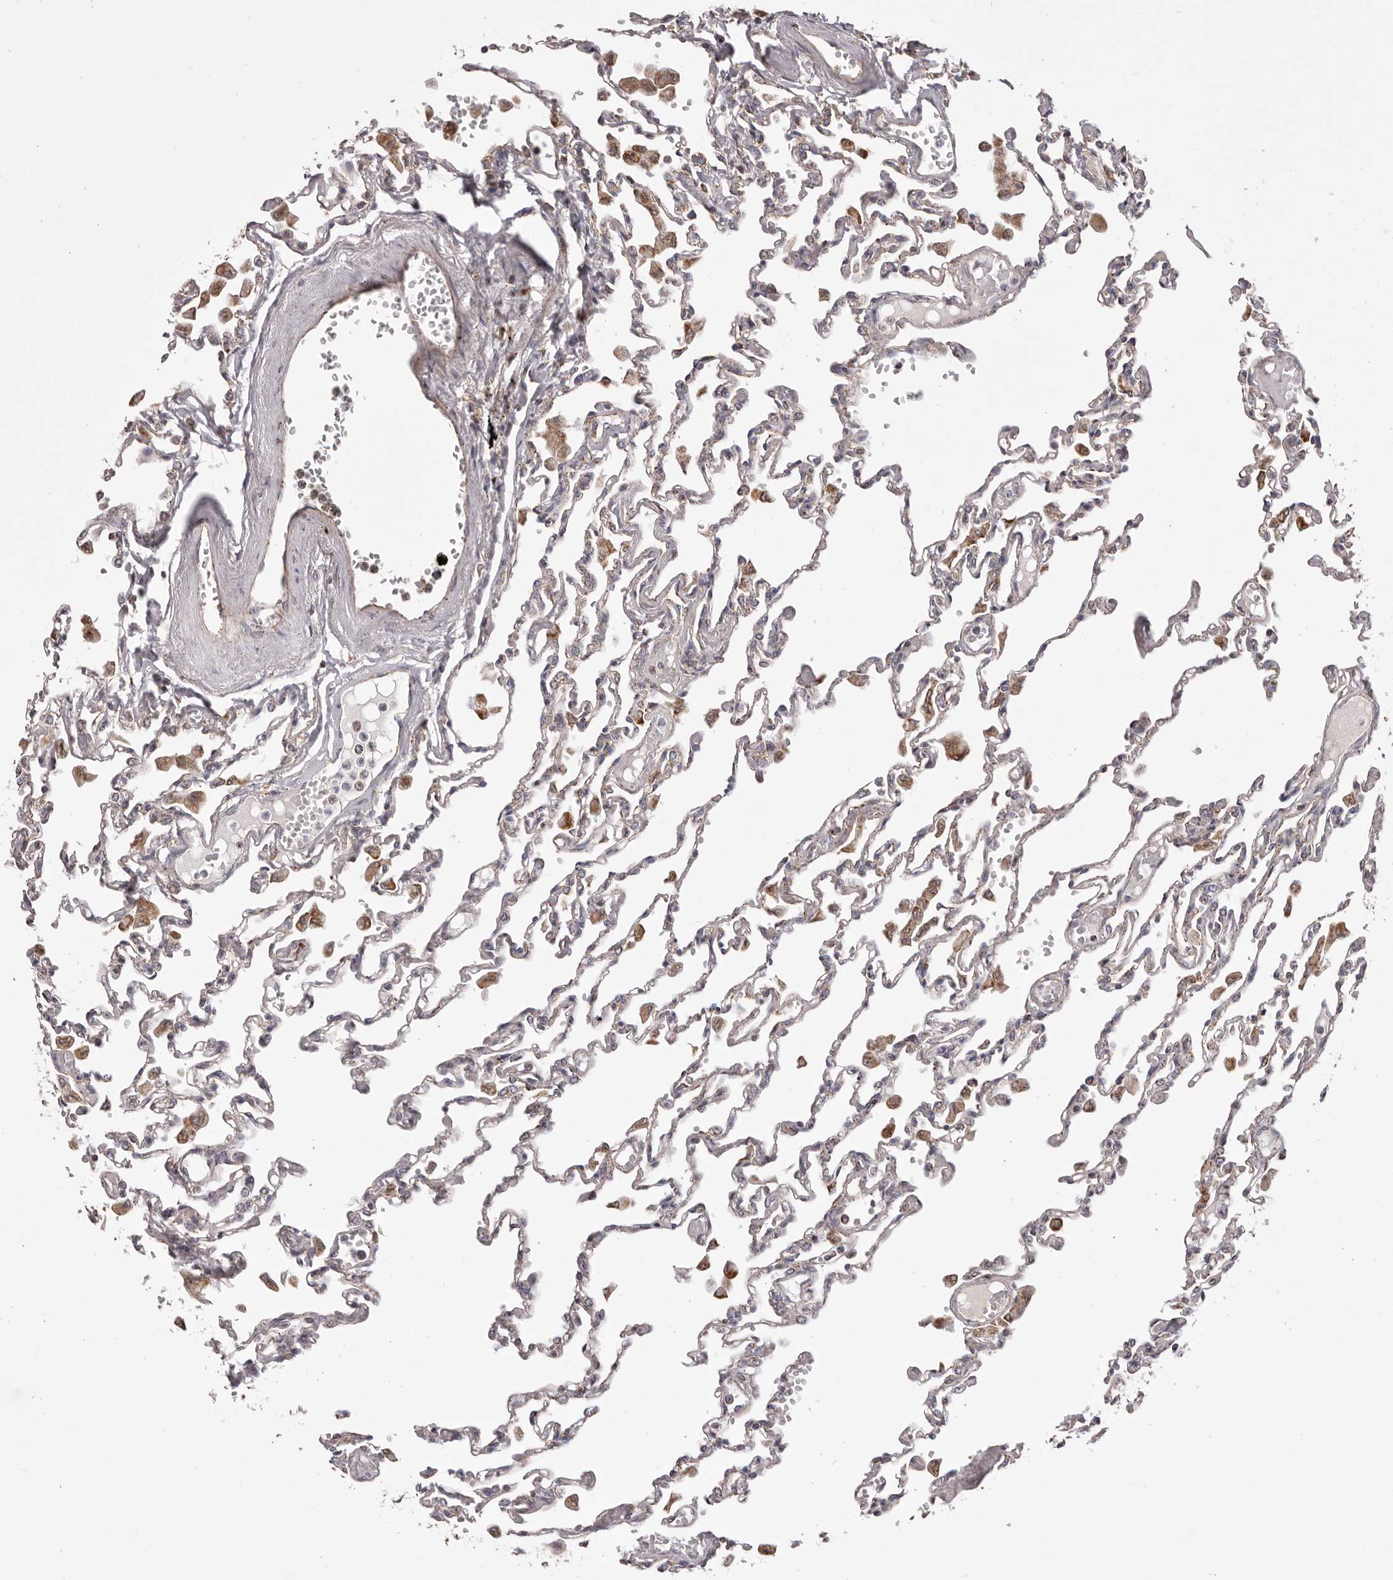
{"staining": {"intensity": "negative", "quantity": "none", "location": "none"}, "tissue": "lung", "cell_type": "Alveolar cells", "image_type": "normal", "snomed": [{"axis": "morphology", "description": "Normal tissue, NOS"}, {"axis": "topography", "description": "Bronchus"}, {"axis": "topography", "description": "Lung"}], "caption": "Lung was stained to show a protein in brown. There is no significant positivity in alveolar cells. The staining is performed using DAB brown chromogen with nuclei counter-stained in using hematoxylin.", "gene": "CHRM2", "patient": {"sex": "female", "age": 49}}